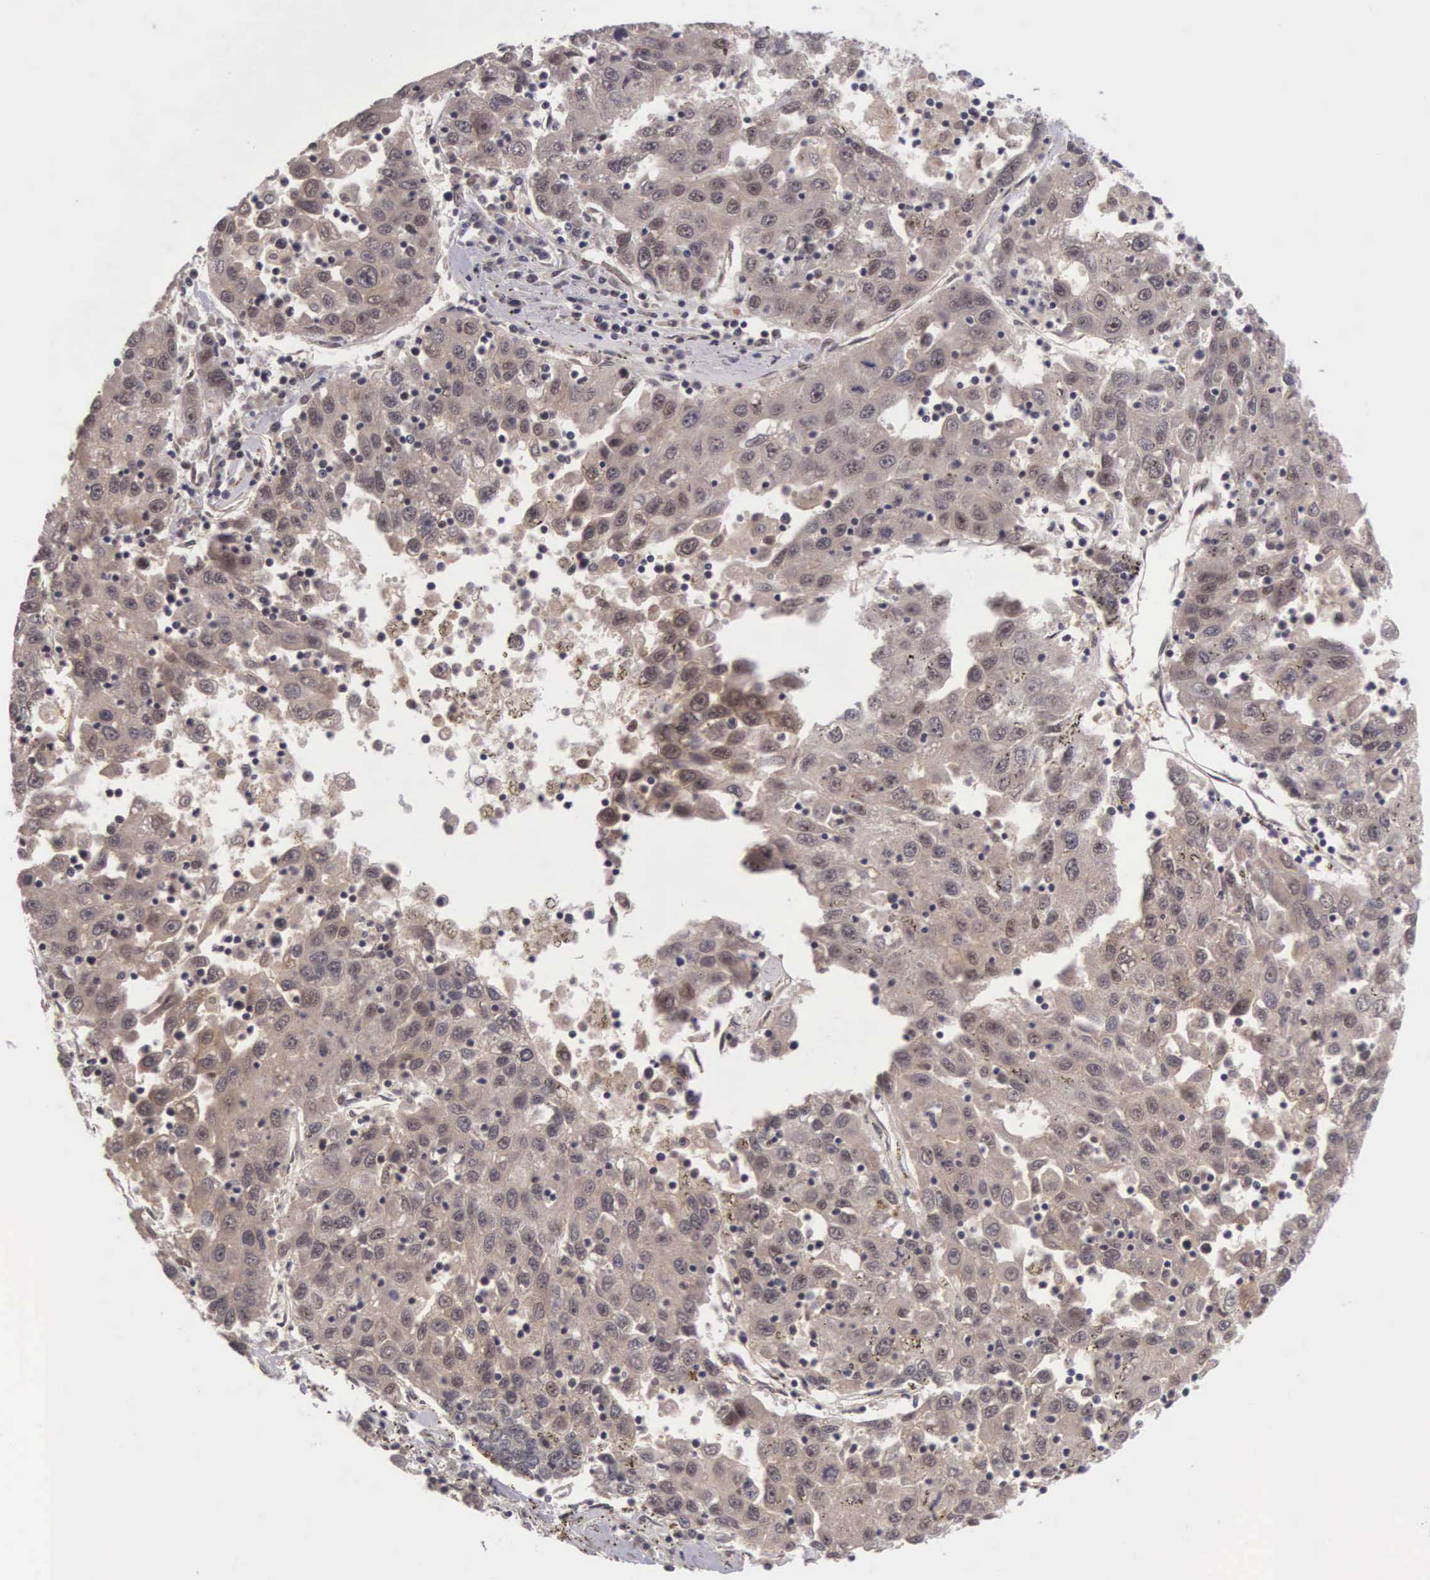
{"staining": {"intensity": "moderate", "quantity": "25%-75%", "location": "cytoplasmic/membranous"}, "tissue": "liver cancer", "cell_type": "Tumor cells", "image_type": "cancer", "snomed": [{"axis": "morphology", "description": "Carcinoma, Hepatocellular, NOS"}, {"axis": "topography", "description": "Liver"}], "caption": "Protein expression analysis of liver cancer shows moderate cytoplasmic/membranous expression in approximately 25%-75% of tumor cells. (DAB IHC, brown staining for protein, blue staining for nuclei).", "gene": "VASH1", "patient": {"sex": "male", "age": 49}}